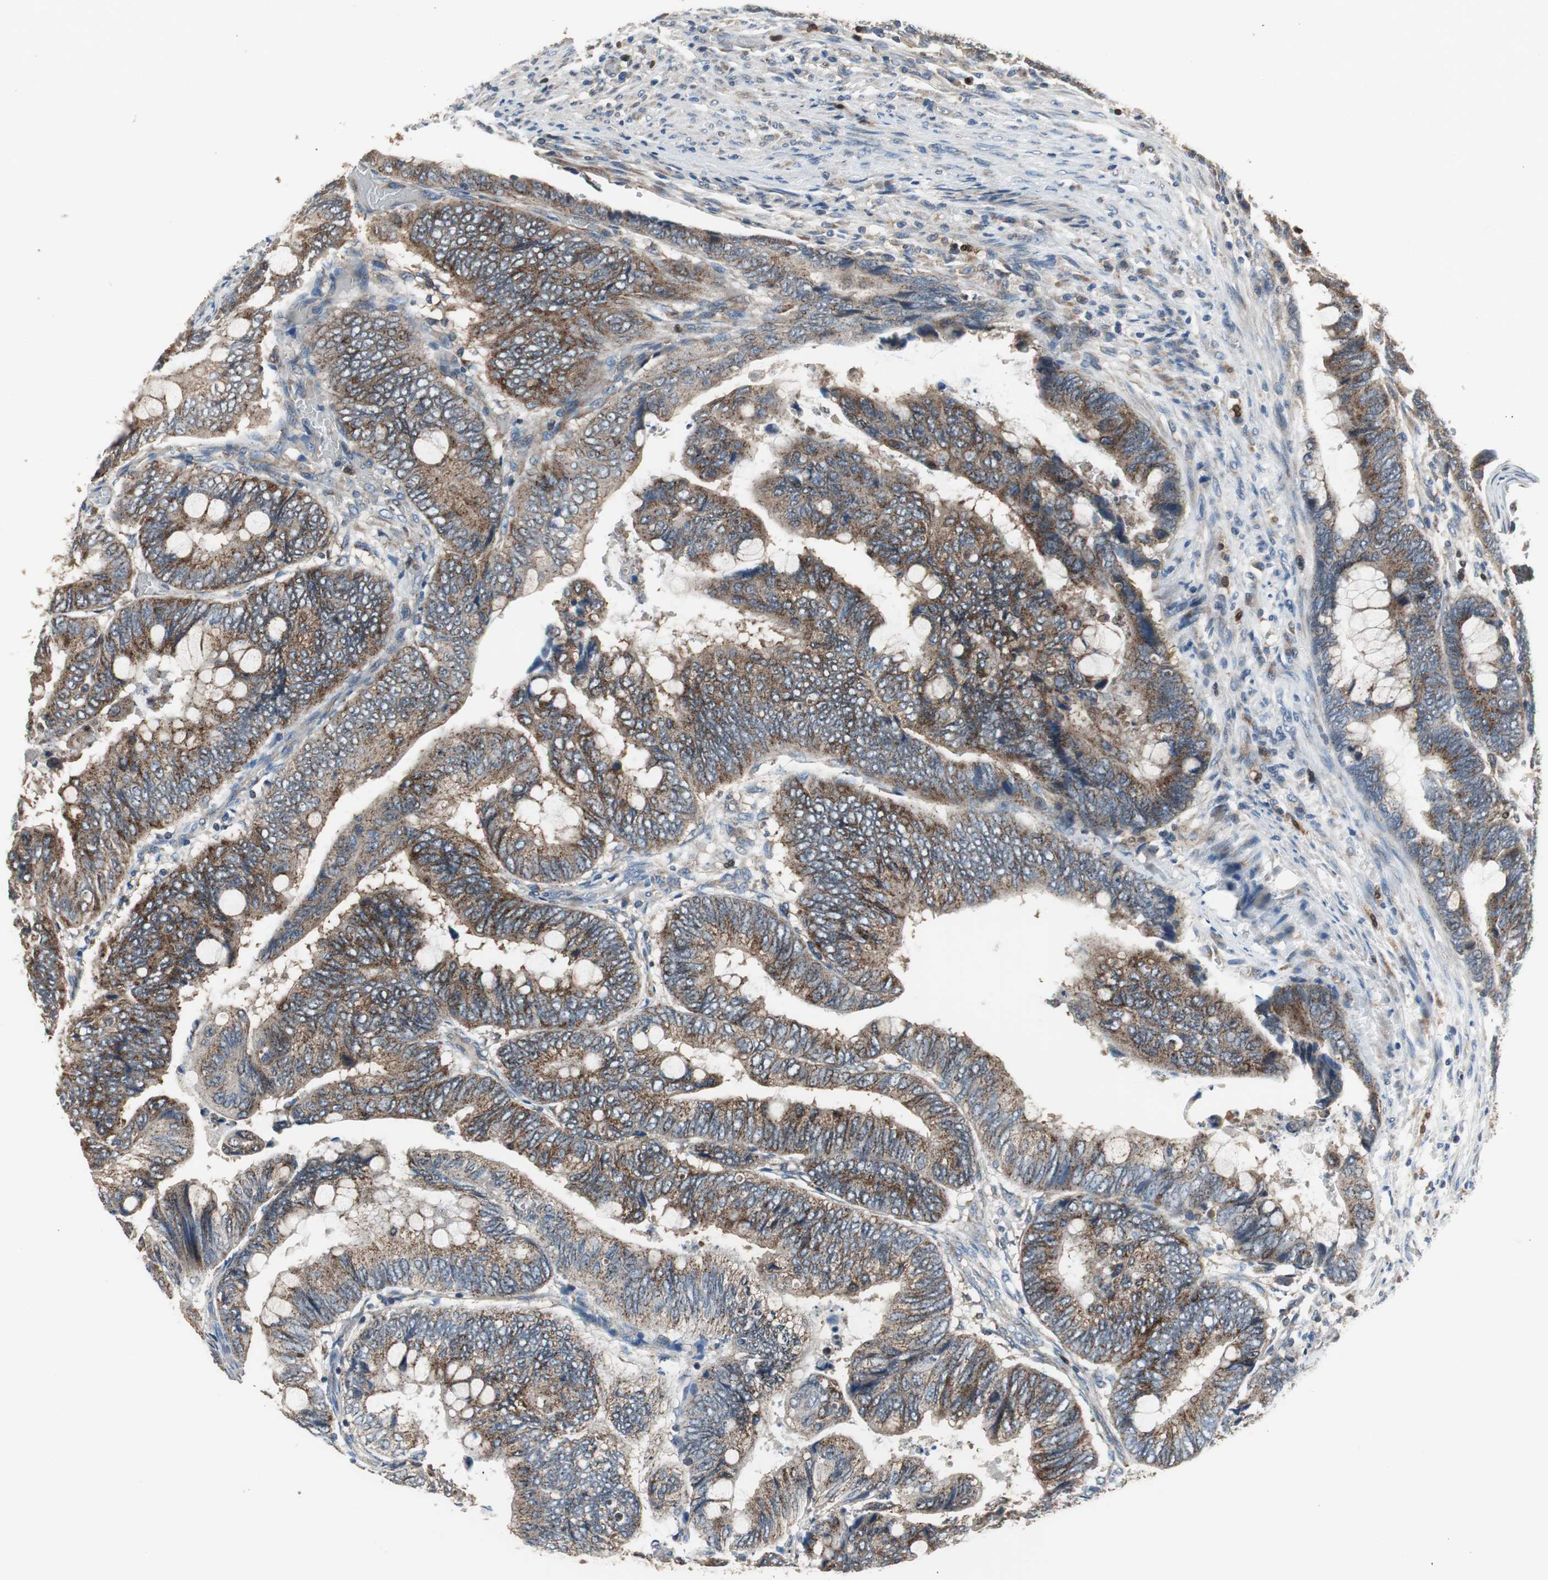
{"staining": {"intensity": "strong", "quantity": ">75%", "location": "cytoplasmic/membranous"}, "tissue": "colorectal cancer", "cell_type": "Tumor cells", "image_type": "cancer", "snomed": [{"axis": "morphology", "description": "Normal tissue, NOS"}, {"axis": "morphology", "description": "Adenocarcinoma, NOS"}, {"axis": "topography", "description": "Rectum"}, {"axis": "topography", "description": "Peripheral nerve tissue"}], "caption": "A photomicrograph of human colorectal adenocarcinoma stained for a protein demonstrates strong cytoplasmic/membranous brown staining in tumor cells.", "gene": "PI4KB", "patient": {"sex": "male", "age": 92}}